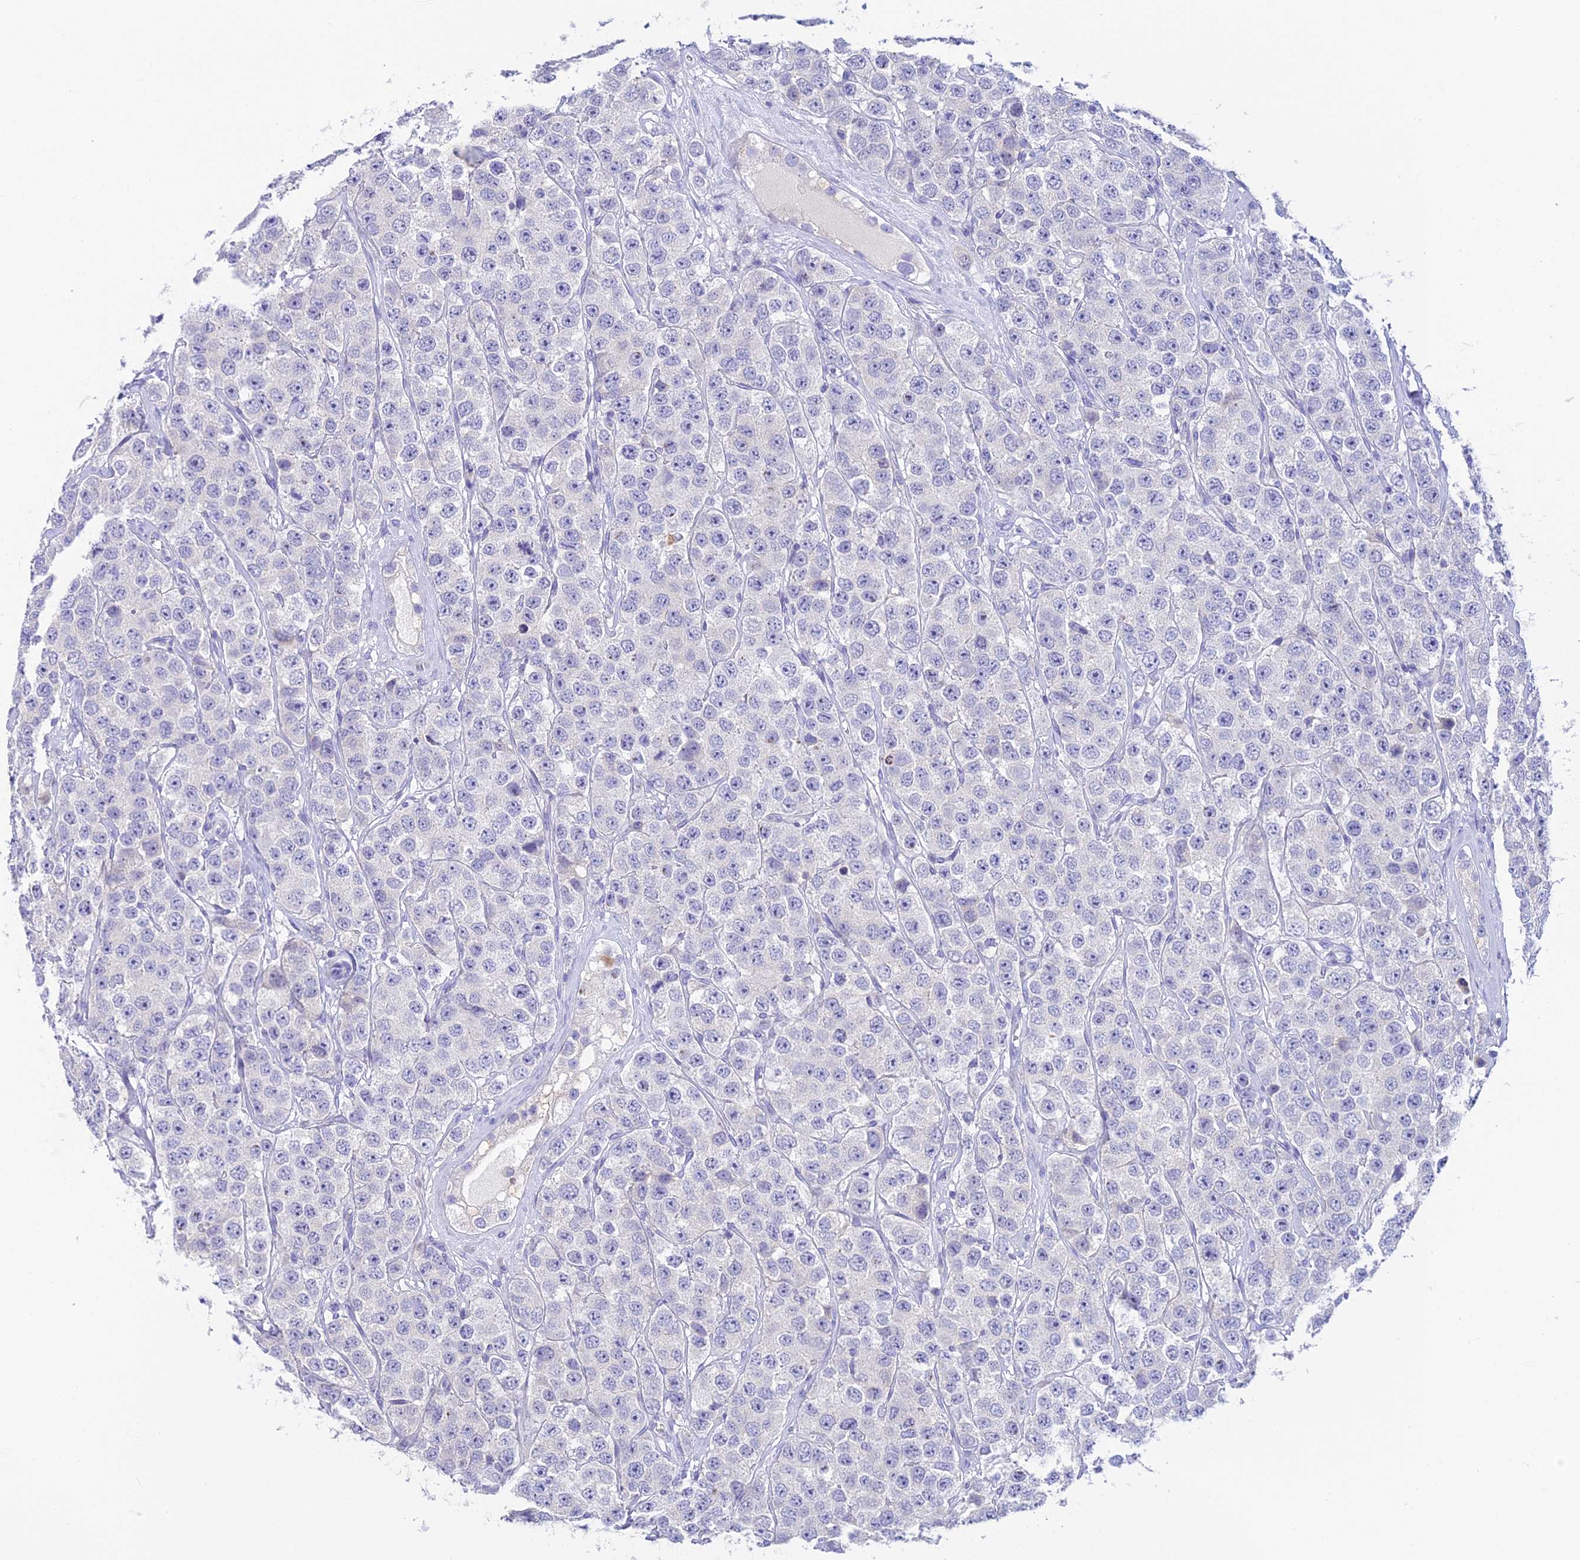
{"staining": {"intensity": "negative", "quantity": "none", "location": "none"}, "tissue": "testis cancer", "cell_type": "Tumor cells", "image_type": "cancer", "snomed": [{"axis": "morphology", "description": "Seminoma, NOS"}, {"axis": "topography", "description": "Testis"}], "caption": "Immunohistochemistry (IHC) photomicrograph of testis cancer (seminoma) stained for a protein (brown), which displays no expression in tumor cells. (DAB (3,3'-diaminobenzidine) immunohistochemistry visualized using brightfield microscopy, high magnification).", "gene": "C12orf29", "patient": {"sex": "male", "age": 28}}